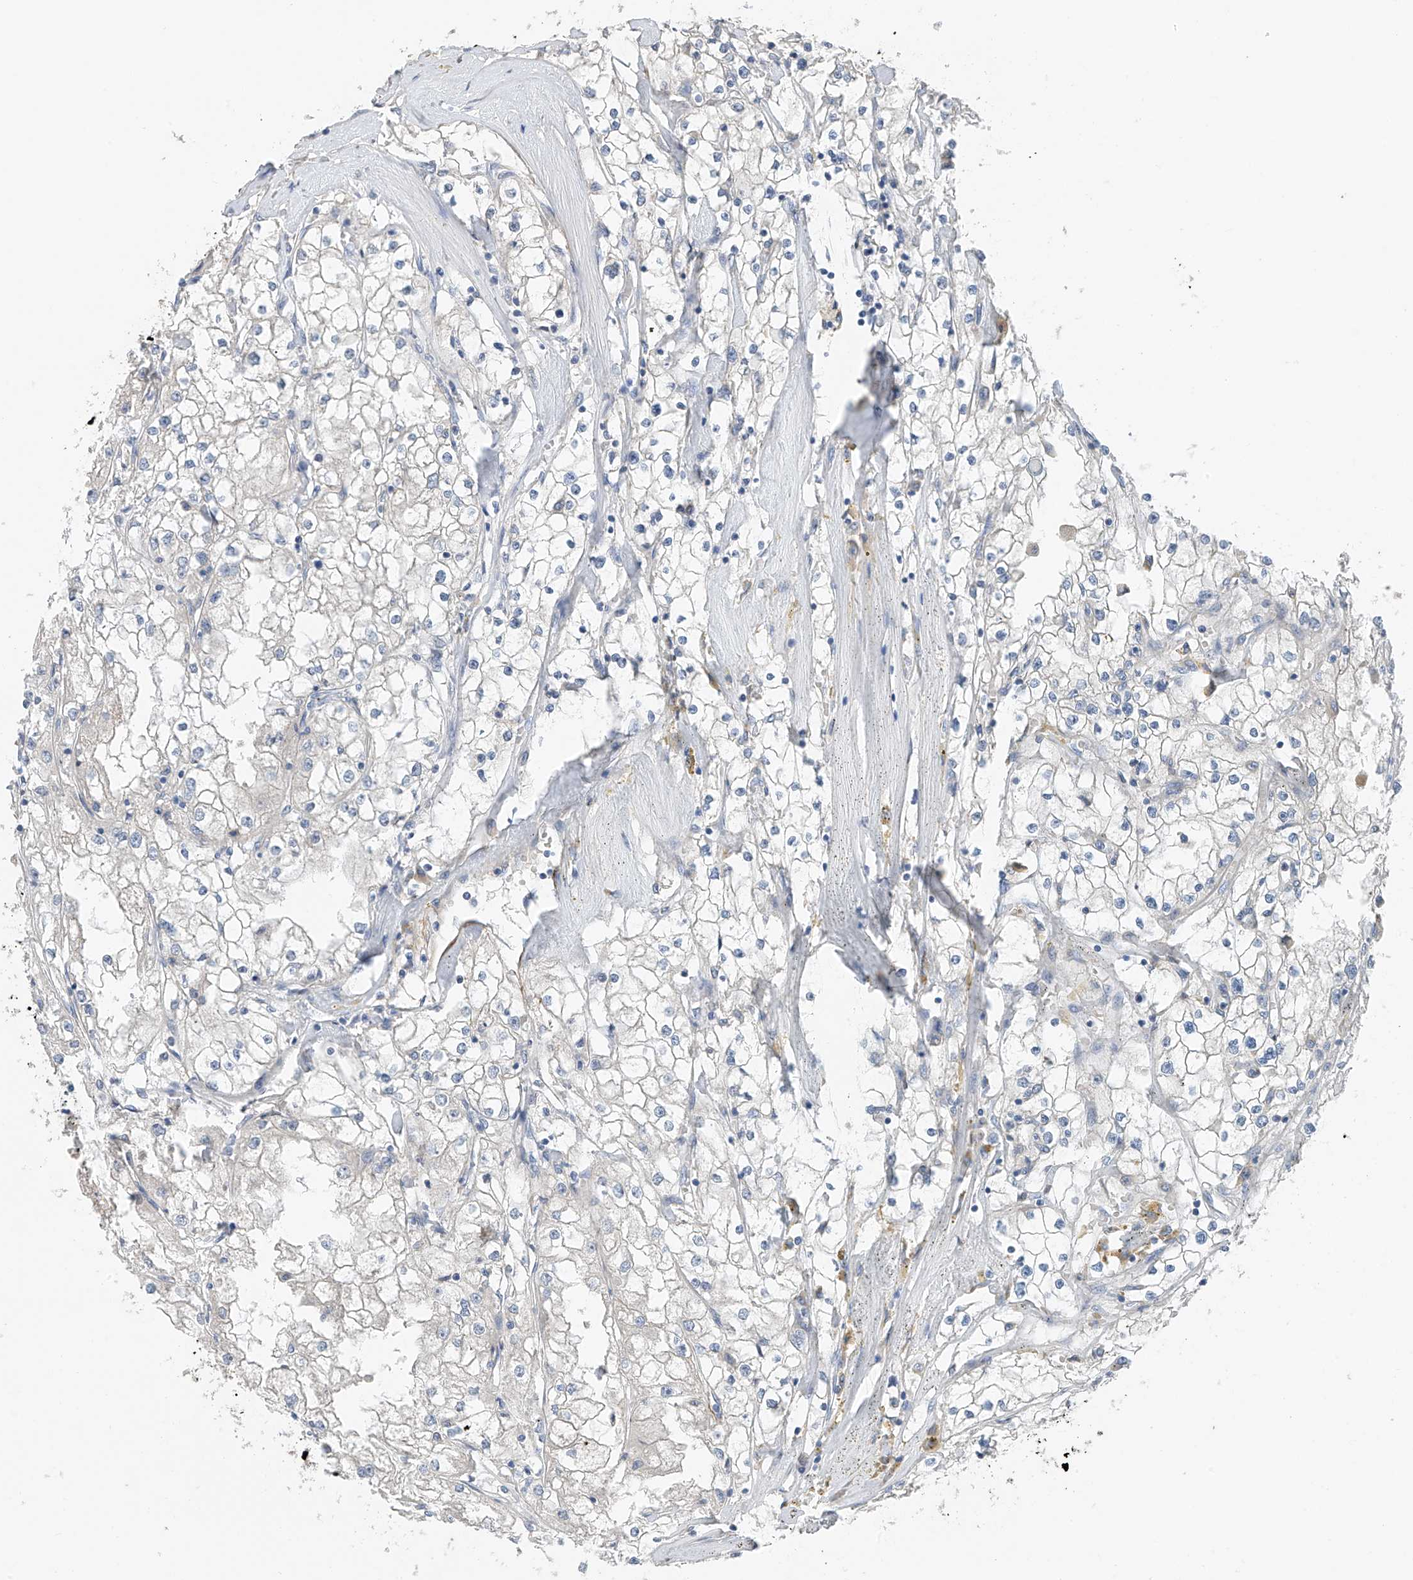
{"staining": {"intensity": "negative", "quantity": "none", "location": "none"}, "tissue": "renal cancer", "cell_type": "Tumor cells", "image_type": "cancer", "snomed": [{"axis": "morphology", "description": "Adenocarcinoma, NOS"}, {"axis": "topography", "description": "Kidney"}], "caption": "Immunohistochemistry (IHC) of human renal adenocarcinoma reveals no staining in tumor cells.", "gene": "GALNTL6", "patient": {"sex": "male", "age": 56}}